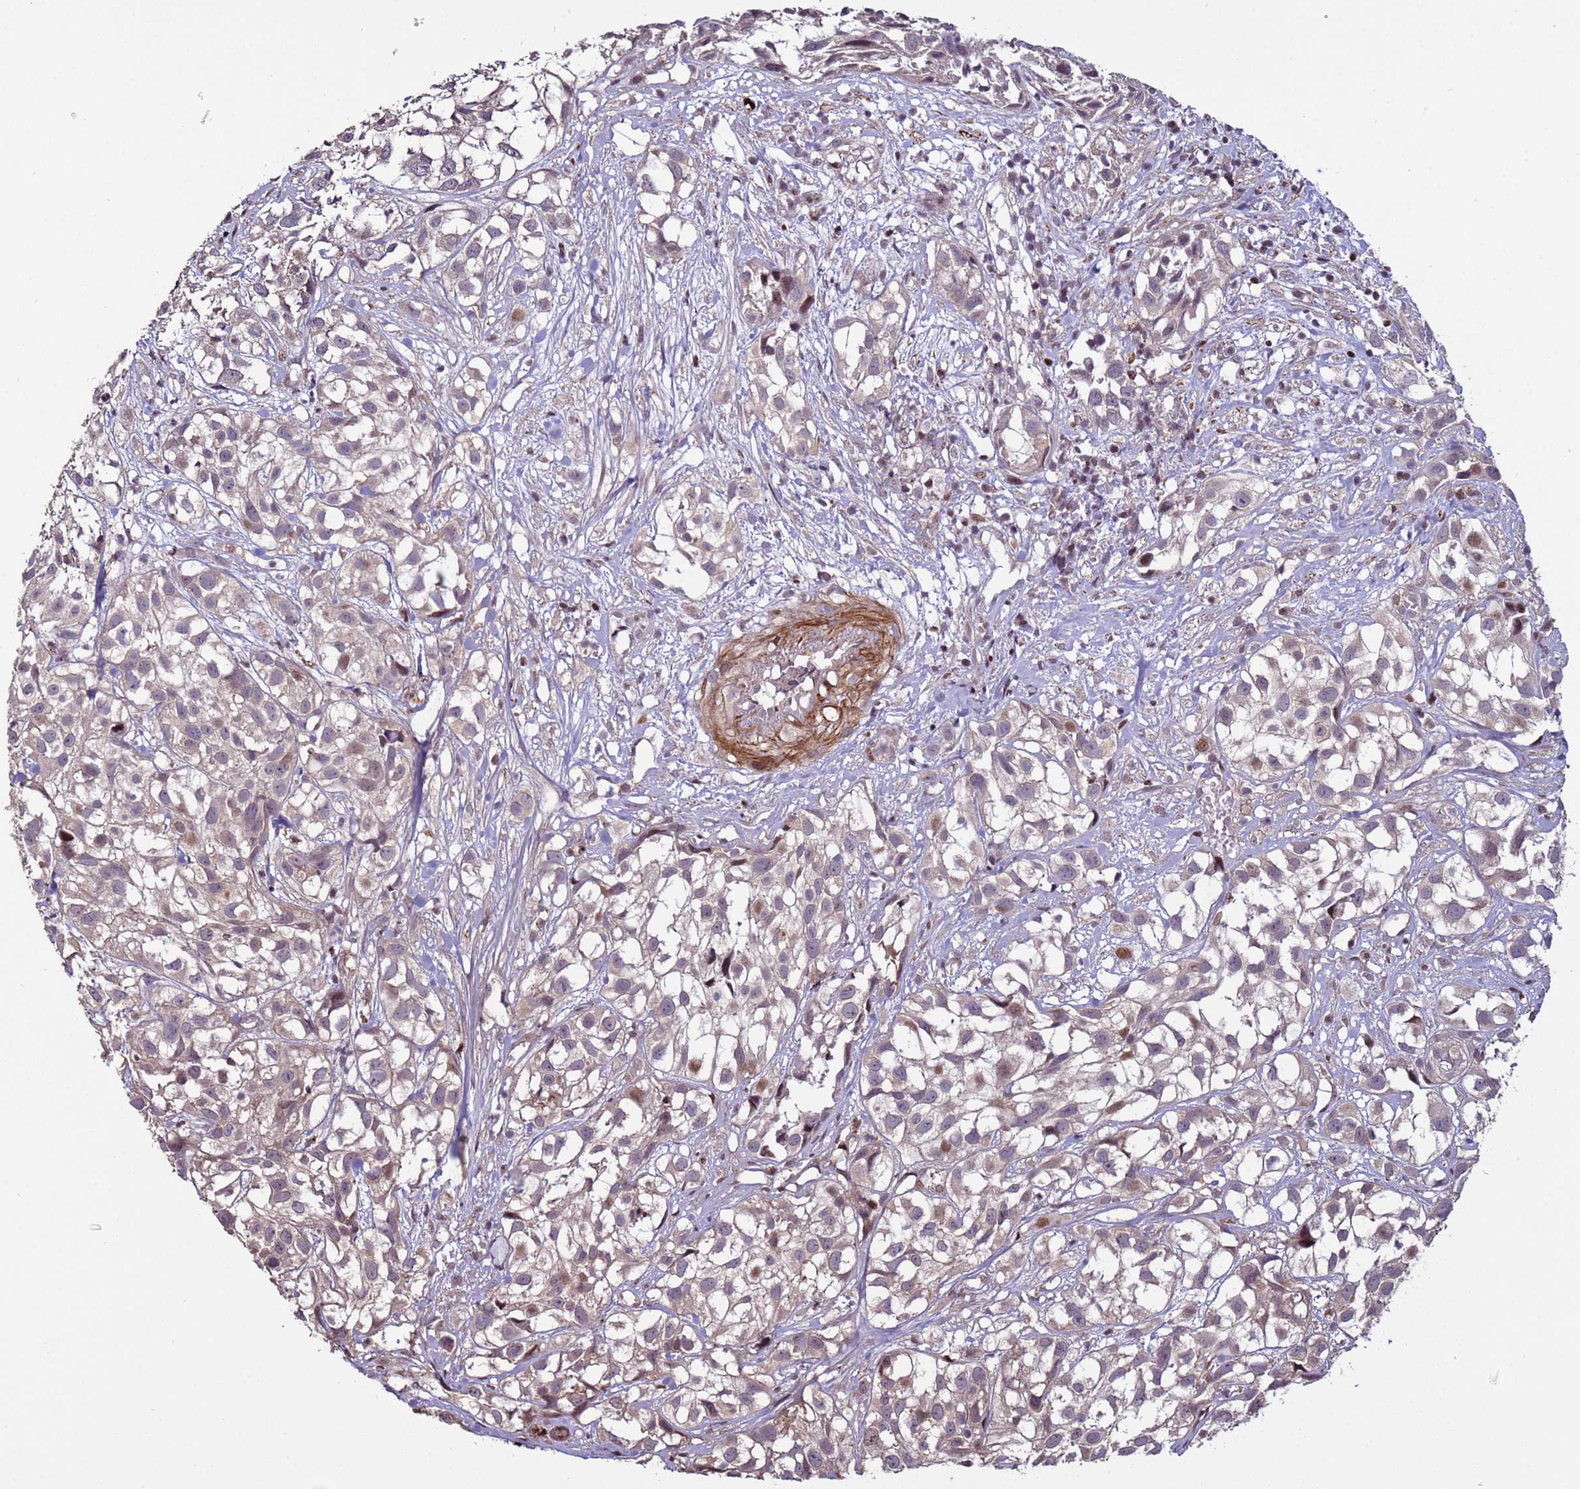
{"staining": {"intensity": "weak", "quantity": "<25%", "location": "nuclear"}, "tissue": "urothelial cancer", "cell_type": "Tumor cells", "image_type": "cancer", "snomed": [{"axis": "morphology", "description": "Urothelial carcinoma, High grade"}, {"axis": "topography", "description": "Urinary bladder"}], "caption": "Immunohistochemistry (IHC) photomicrograph of neoplastic tissue: human urothelial carcinoma (high-grade) stained with DAB demonstrates no significant protein positivity in tumor cells.", "gene": "HGH1", "patient": {"sex": "male", "age": 56}}